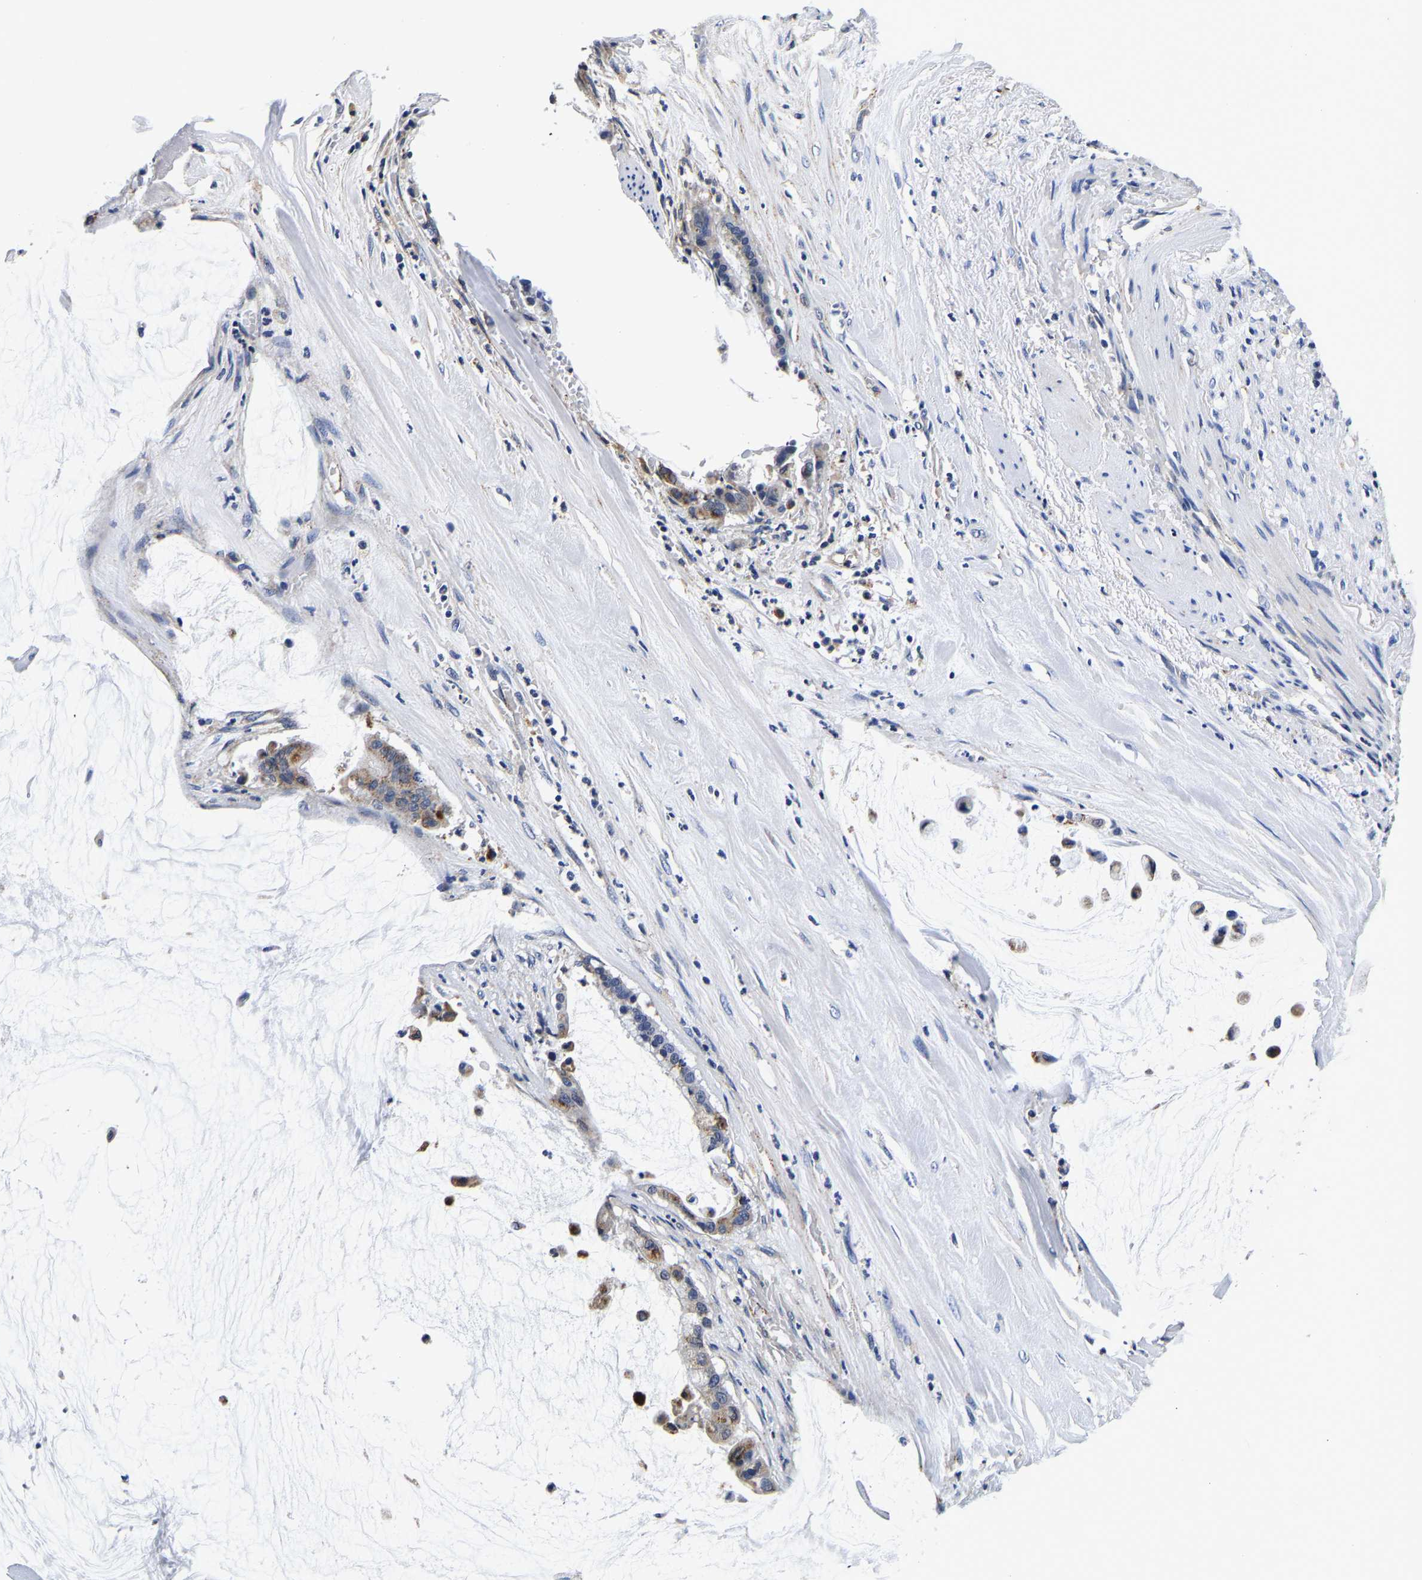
{"staining": {"intensity": "moderate", "quantity": "25%-75%", "location": "cytoplasmic/membranous"}, "tissue": "pancreatic cancer", "cell_type": "Tumor cells", "image_type": "cancer", "snomed": [{"axis": "morphology", "description": "Adenocarcinoma, NOS"}, {"axis": "topography", "description": "Pancreas"}], "caption": "The micrograph displays a brown stain indicating the presence of a protein in the cytoplasmic/membranous of tumor cells in pancreatic cancer (adenocarcinoma).", "gene": "GRN", "patient": {"sex": "male", "age": 41}}